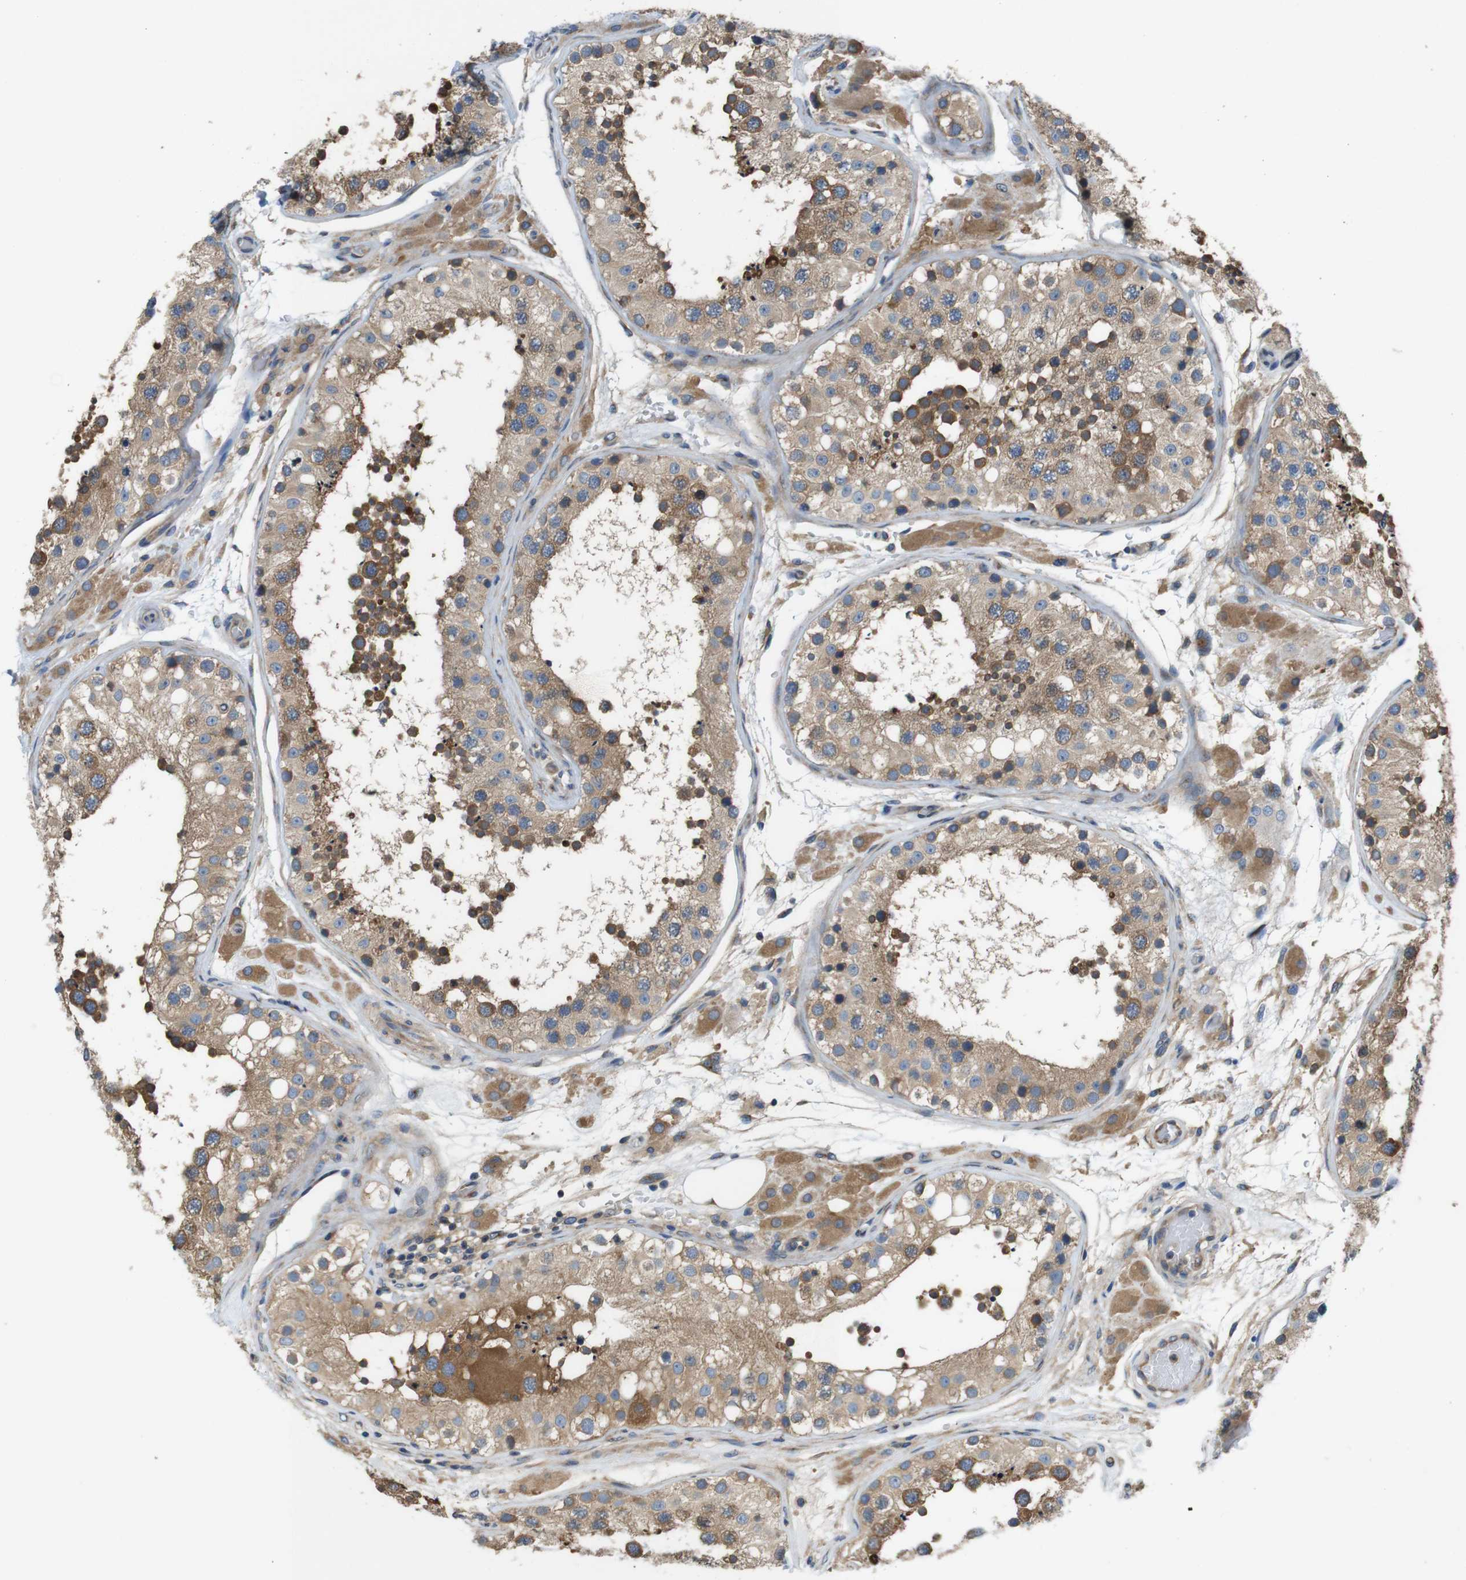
{"staining": {"intensity": "moderate", "quantity": ">75%", "location": "cytoplasmic/membranous"}, "tissue": "testis", "cell_type": "Cells in seminiferous ducts", "image_type": "normal", "snomed": [{"axis": "morphology", "description": "Normal tissue, NOS"}, {"axis": "topography", "description": "Testis"}], "caption": "Approximately >75% of cells in seminiferous ducts in benign human testis demonstrate moderate cytoplasmic/membranous protein staining as visualized by brown immunohistochemical staining.", "gene": "DCTN1", "patient": {"sex": "male", "age": 26}}